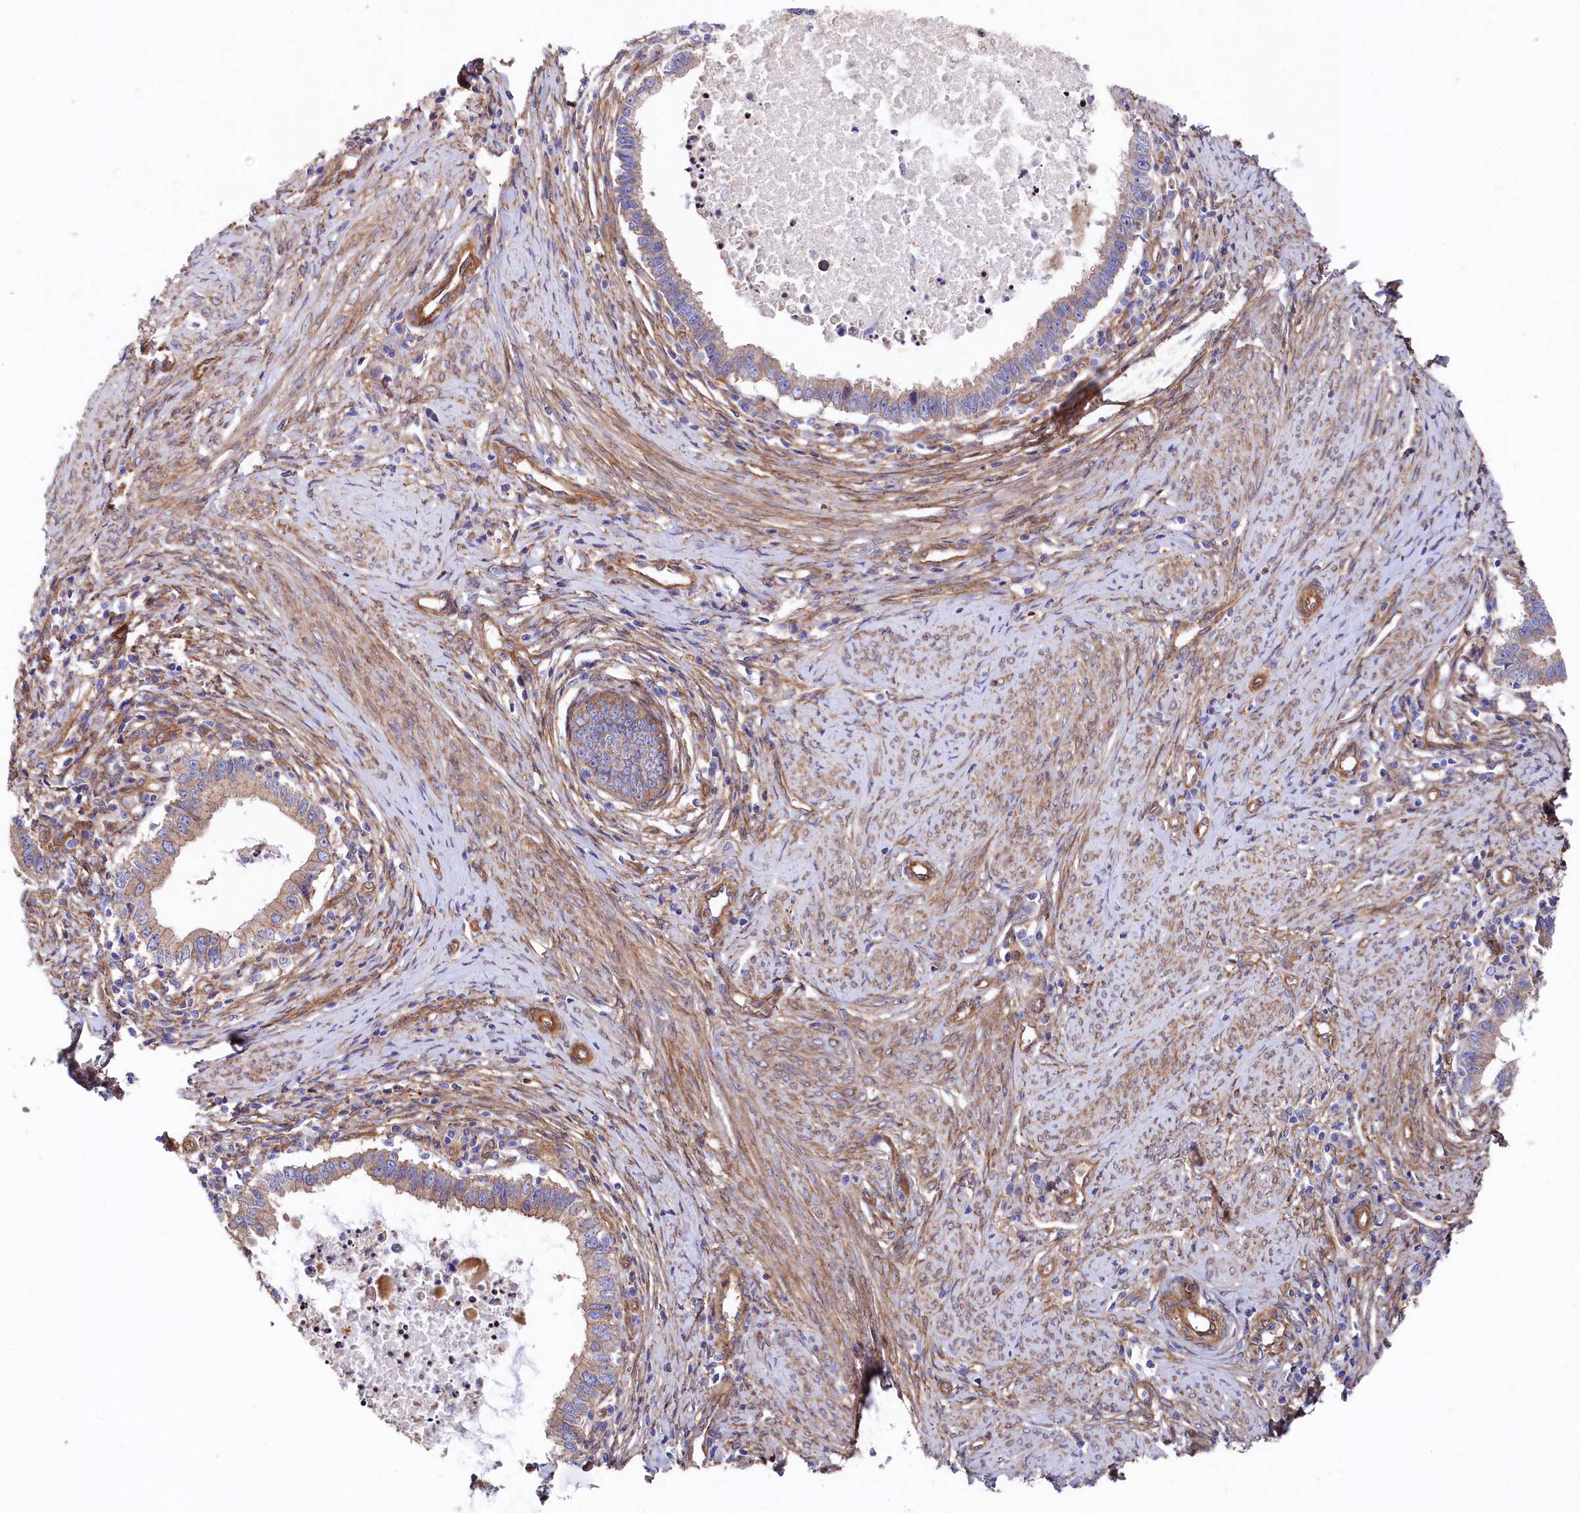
{"staining": {"intensity": "moderate", "quantity": "25%-75%", "location": "cytoplasmic/membranous"}, "tissue": "cervical cancer", "cell_type": "Tumor cells", "image_type": "cancer", "snomed": [{"axis": "morphology", "description": "Adenocarcinoma, NOS"}, {"axis": "topography", "description": "Cervix"}], "caption": "Adenocarcinoma (cervical) stained with DAB (3,3'-diaminobenzidine) immunohistochemistry (IHC) reveals medium levels of moderate cytoplasmic/membranous expression in about 25%-75% of tumor cells.", "gene": "TNKS1BP1", "patient": {"sex": "female", "age": 36}}